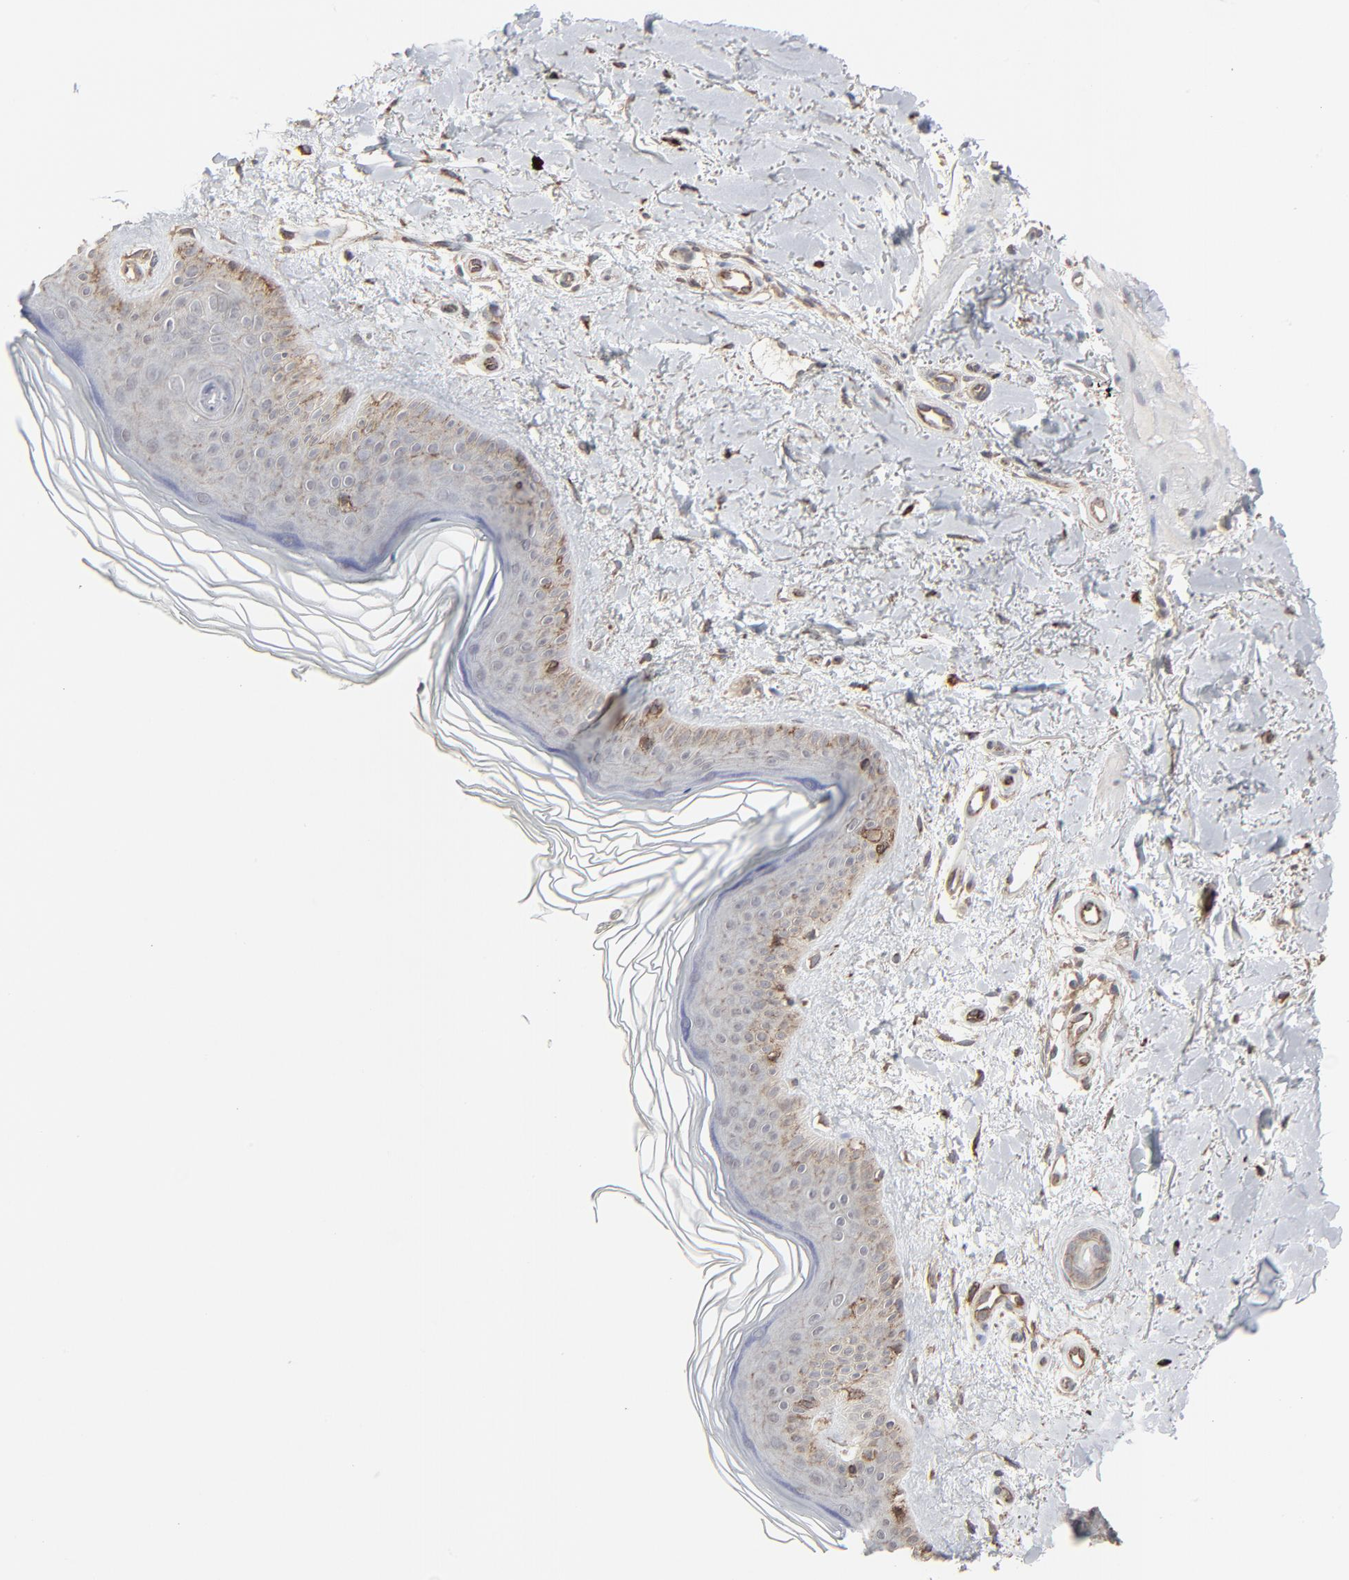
{"staining": {"intensity": "moderate", "quantity": ">75%", "location": "cytoplasmic/membranous"}, "tissue": "skin", "cell_type": "Fibroblasts", "image_type": "normal", "snomed": [{"axis": "morphology", "description": "Normal tissue, NOS"}, {"axis": "topography", "description": "Skin"}], "caption": "IHC image of benign skin stained for a protein (brown), which demonstrates medium levels of moderate cytoplasmic/membranous expression in about >75% of fibroblasts.", "gene": "CTNND1", "patient": {"sex": "female", "age": 19}}